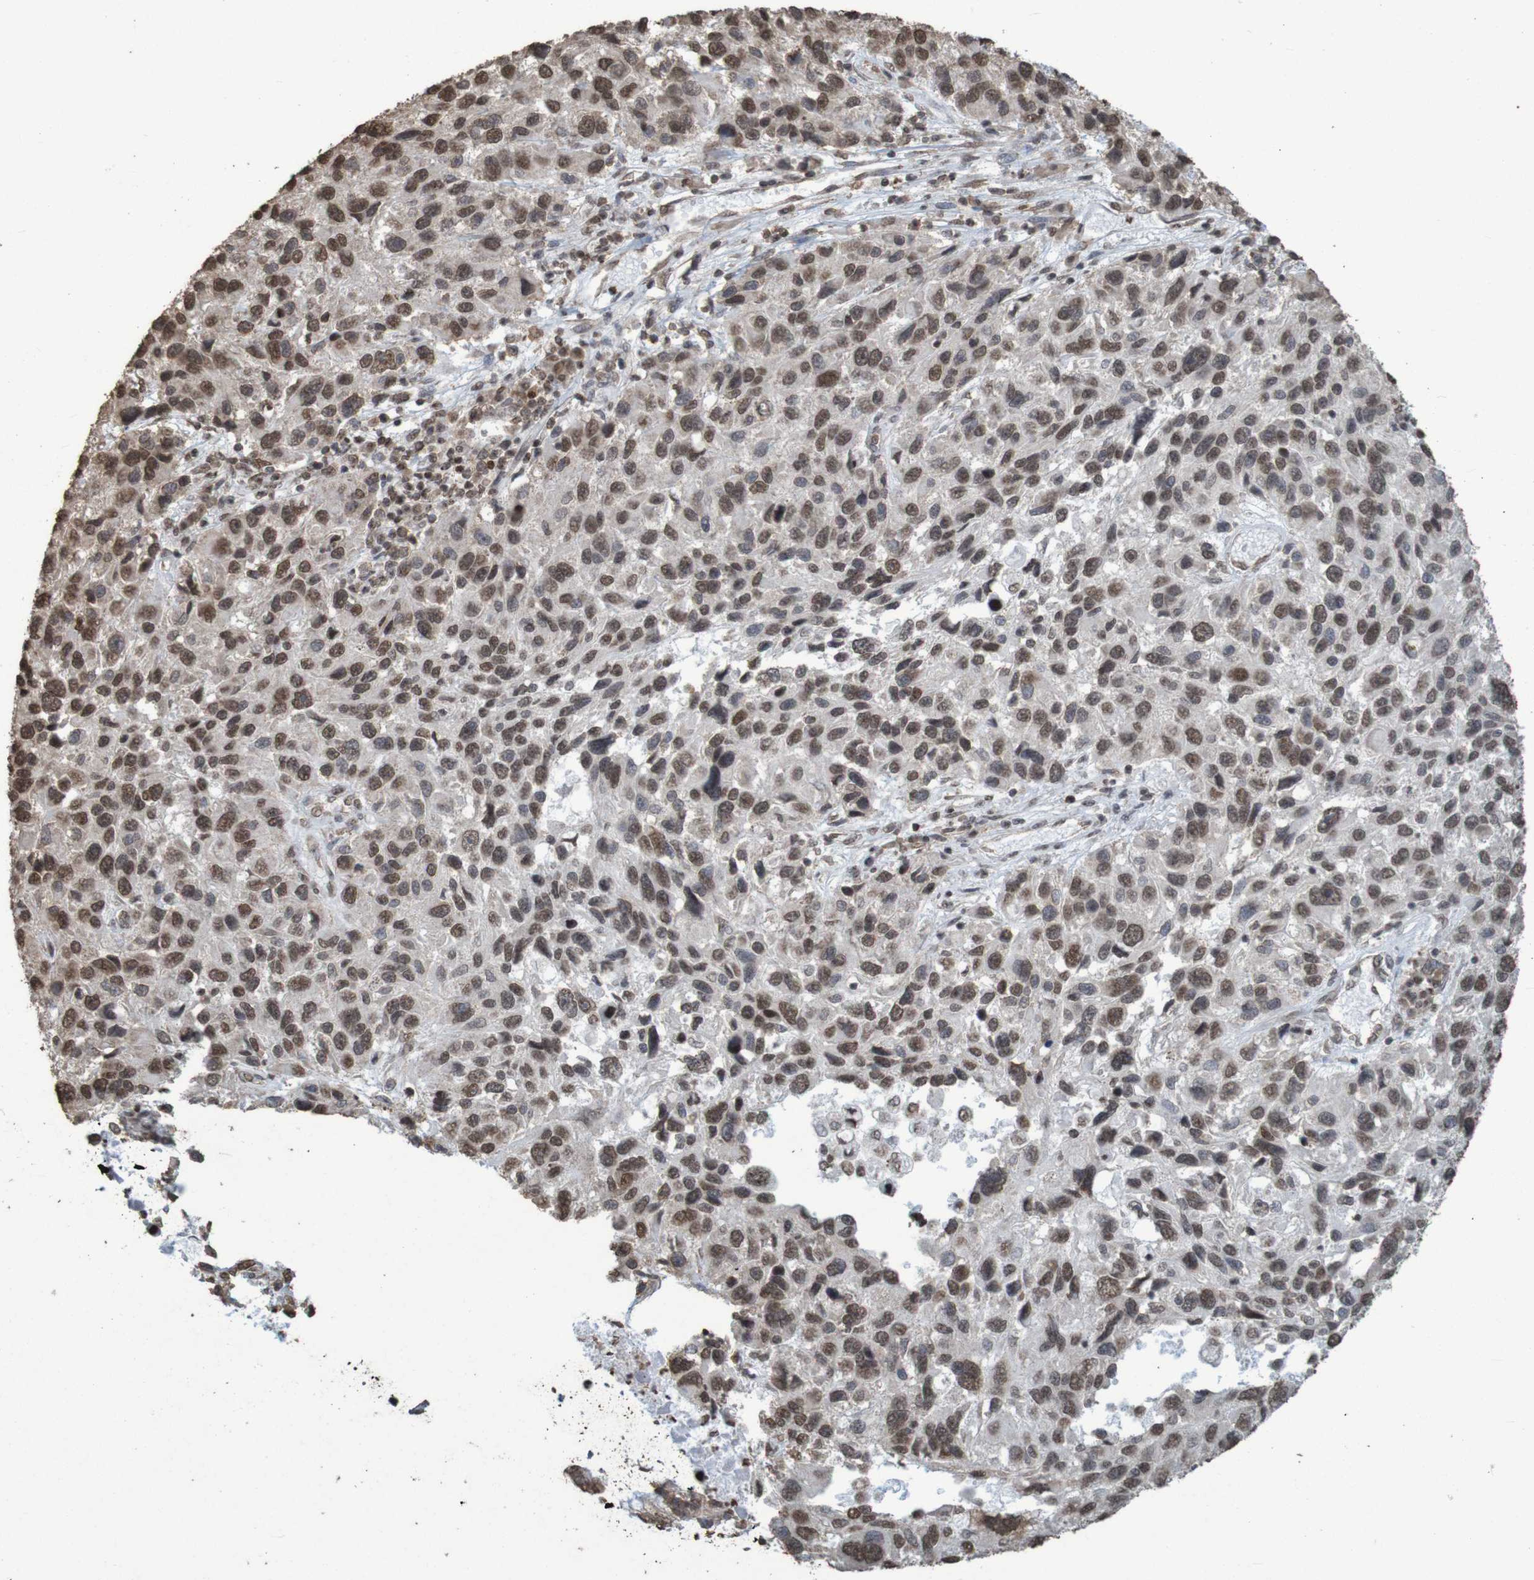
{"staining": {"intensity": "moderate", "quantity": ">75%", "location": "nuclear"}, "tissue": "melanoma", "cell_type": "Tumor cells", "image_type": "cancer", "snomed": [{"axis": "morphology", "description": "Malignant melanoma, NOS"}, {"axis": "topography", "description": "Skin"}], "caption": "A brown stain shows moderate nuclear expression of a protein in melanoma tumor cells.", "gene": "GFI1", "patient": {"sex": "male", "age": 53}}